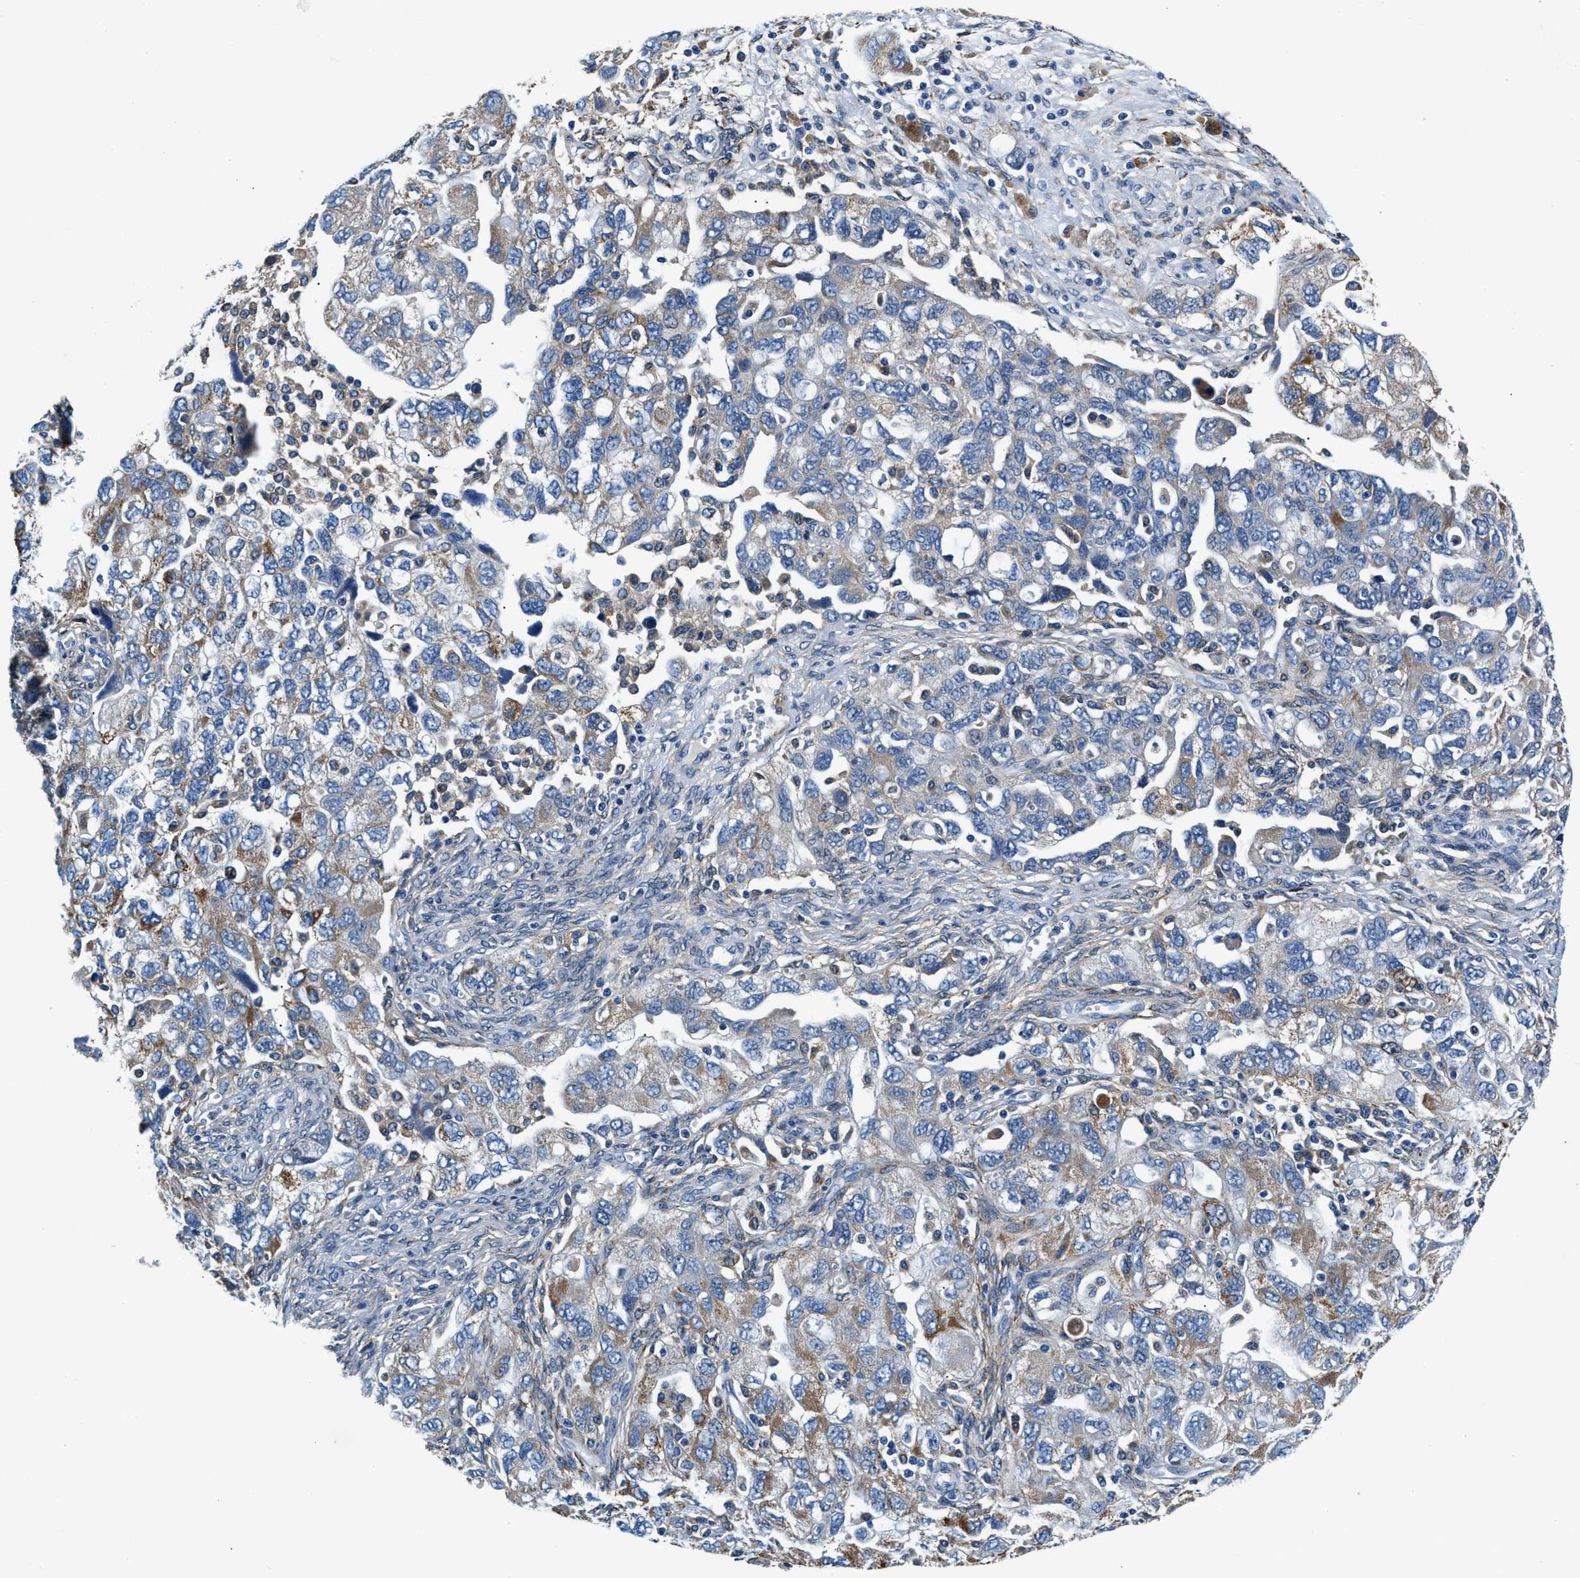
{"staining": {"intensity": "moderate", "quantity": "<25%", "location": "cytoplasmic/membranous"}, "tissue": "ovarian cancer", "cell_type": "Tumor cells", "image_type": "cancer", "snomed": [{"axis": "morphology", "description": "Carcinoma, NOS"}, {"axis": "morphology", "description": "Cystadenocarcinoma, serous, NOS"}, {"axis": "topography", "description": "Ovary"}], "caption": "Human ovarian serous cystadenocarcinoma stained with a brown dye demonstrates moderate cytoplasmic/membranous positive expression in about <25% of tumor cells.", "gene": "PRTFDC1", "patient": {"sex": "female", "age": 69}}